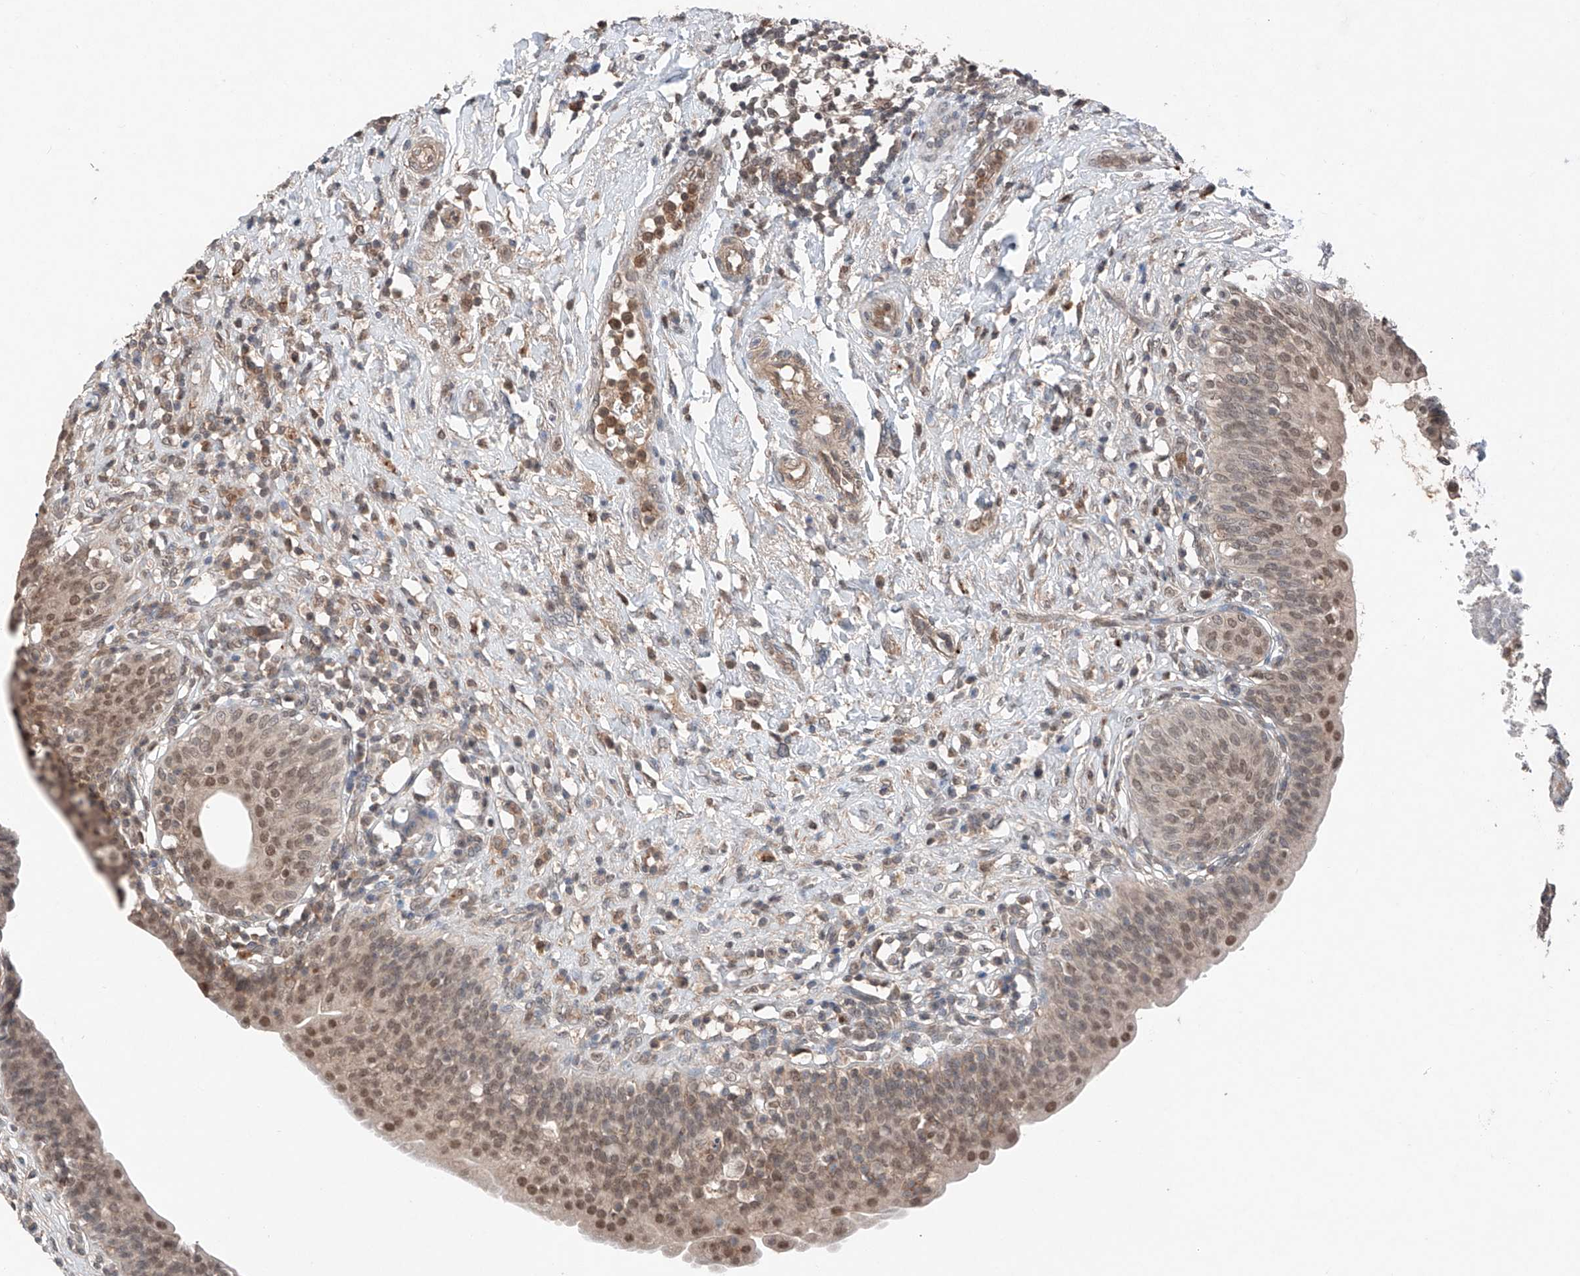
{"staining": {"intensity": "moderate", "quantity": "25%-75%", "location": "nuclear"}, "tissue": "urinary bladder", "cell_type": "Urothelial cells", "image_type": "normal", "snomed": [{"axis": "morphology", "description": "Normal tissue, NOS"}, {"axis": "topography", "description": "Urinary bladder"}], "caption": "Approximately 25%-75% of urothelial cells in normal human urinary bladder display moderate nuclear protein positivity as visualized by brown immunohistochemical staining.", "gene": "TBX4", "patient": {"sex": "male", "age": 83}}